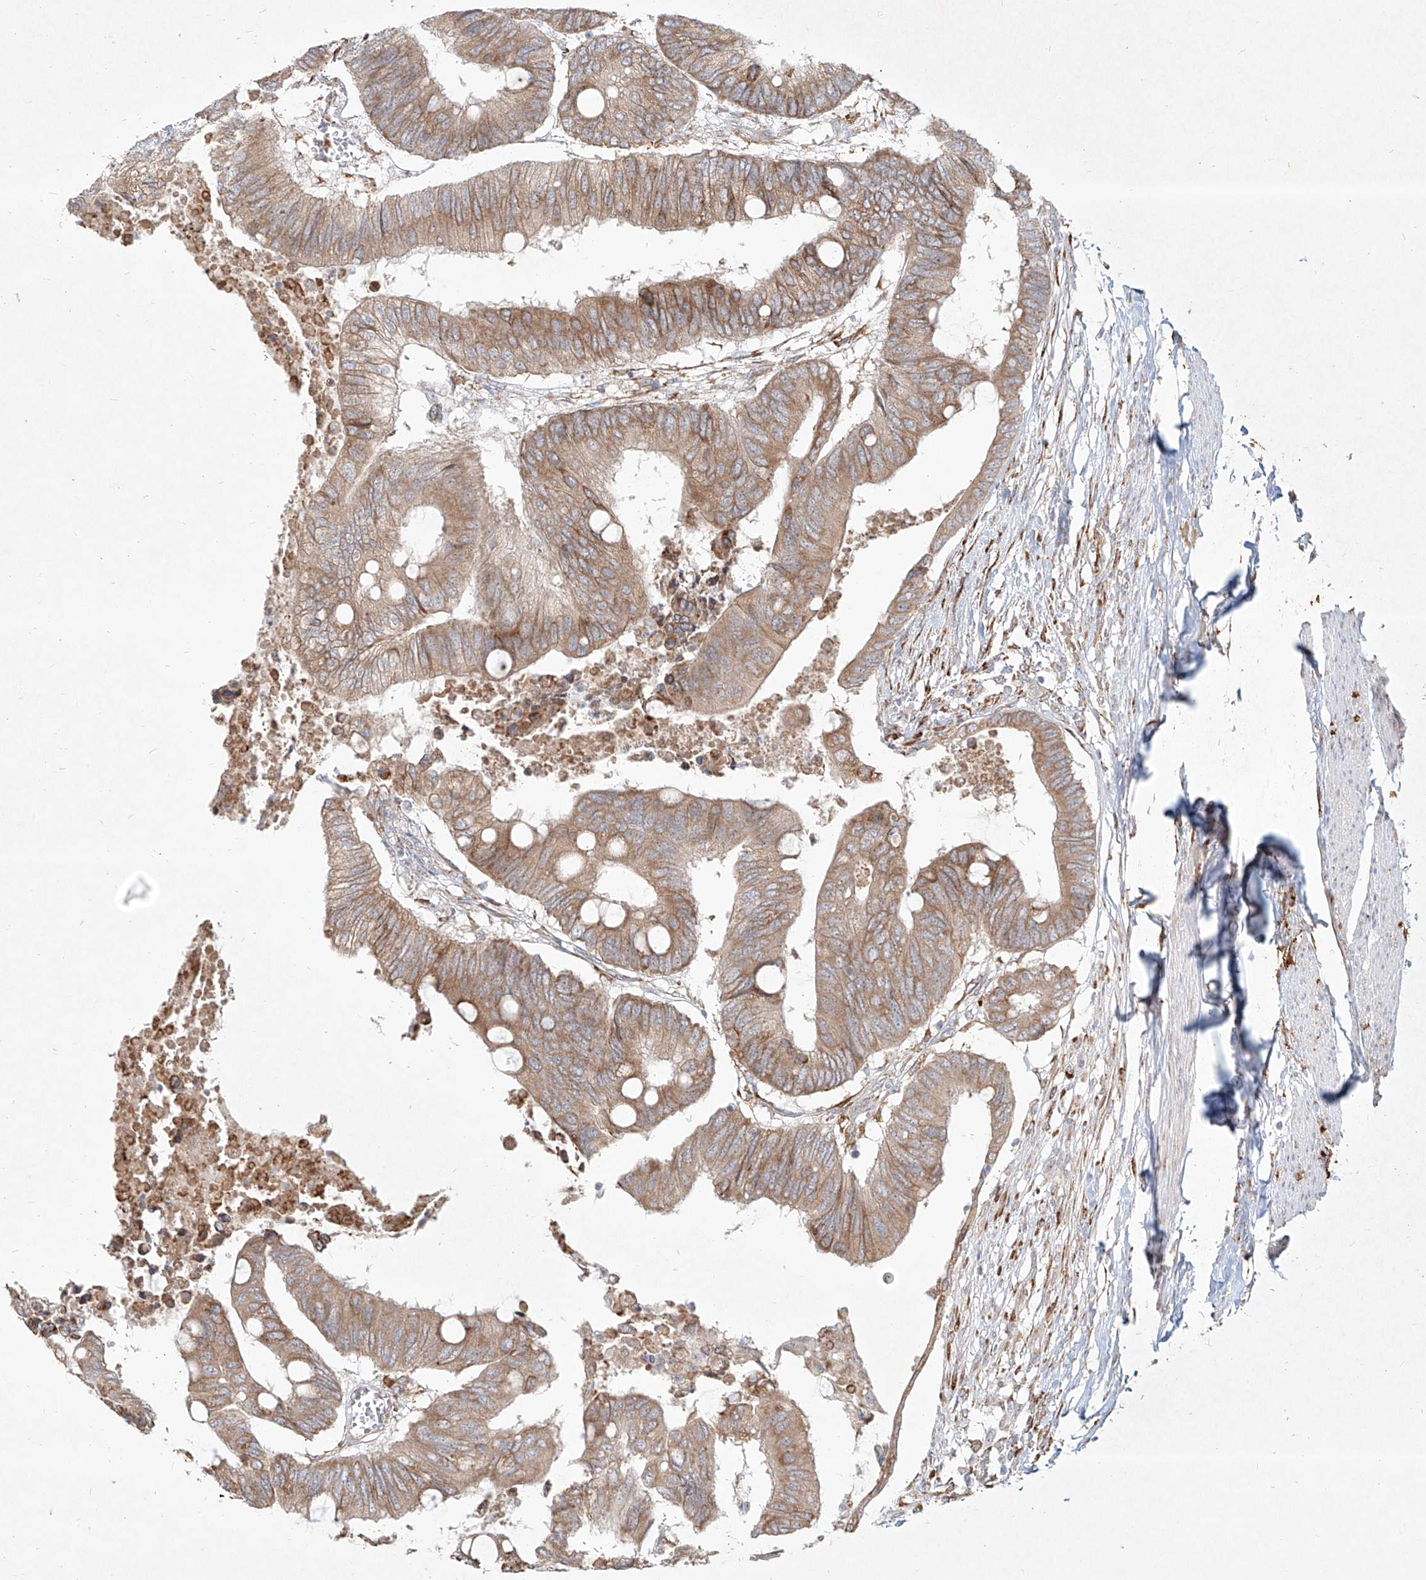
{"staining": {"intensity": "moderate", "quantity": "<25%", "location": "cytoplasmic/membranous"}, "tissue": "colorectal cancer", "cell_type": "Tumor cells", "image_type": "cancer", "snomed": [{"axis": "morphology", "description": "Normal tissue, NOS"}, {"axis": "morphology", "description": "Adenocarcinoma, NOS"}, {"axis": "topography", "description": "Rectum"}, {"axis": "topography", "description": "Peripheral nerve tissue"}], "caption": "The histopathology image shows immunohistochemical staining of colorectal adenocarcinoma. There is moderate cytoplasmic/membranous positivity is present in about <25% of tumor cells. Nuclei are stained in blue.", "gene": "CD209", "patient": {"sex": "male", "age": 92}}